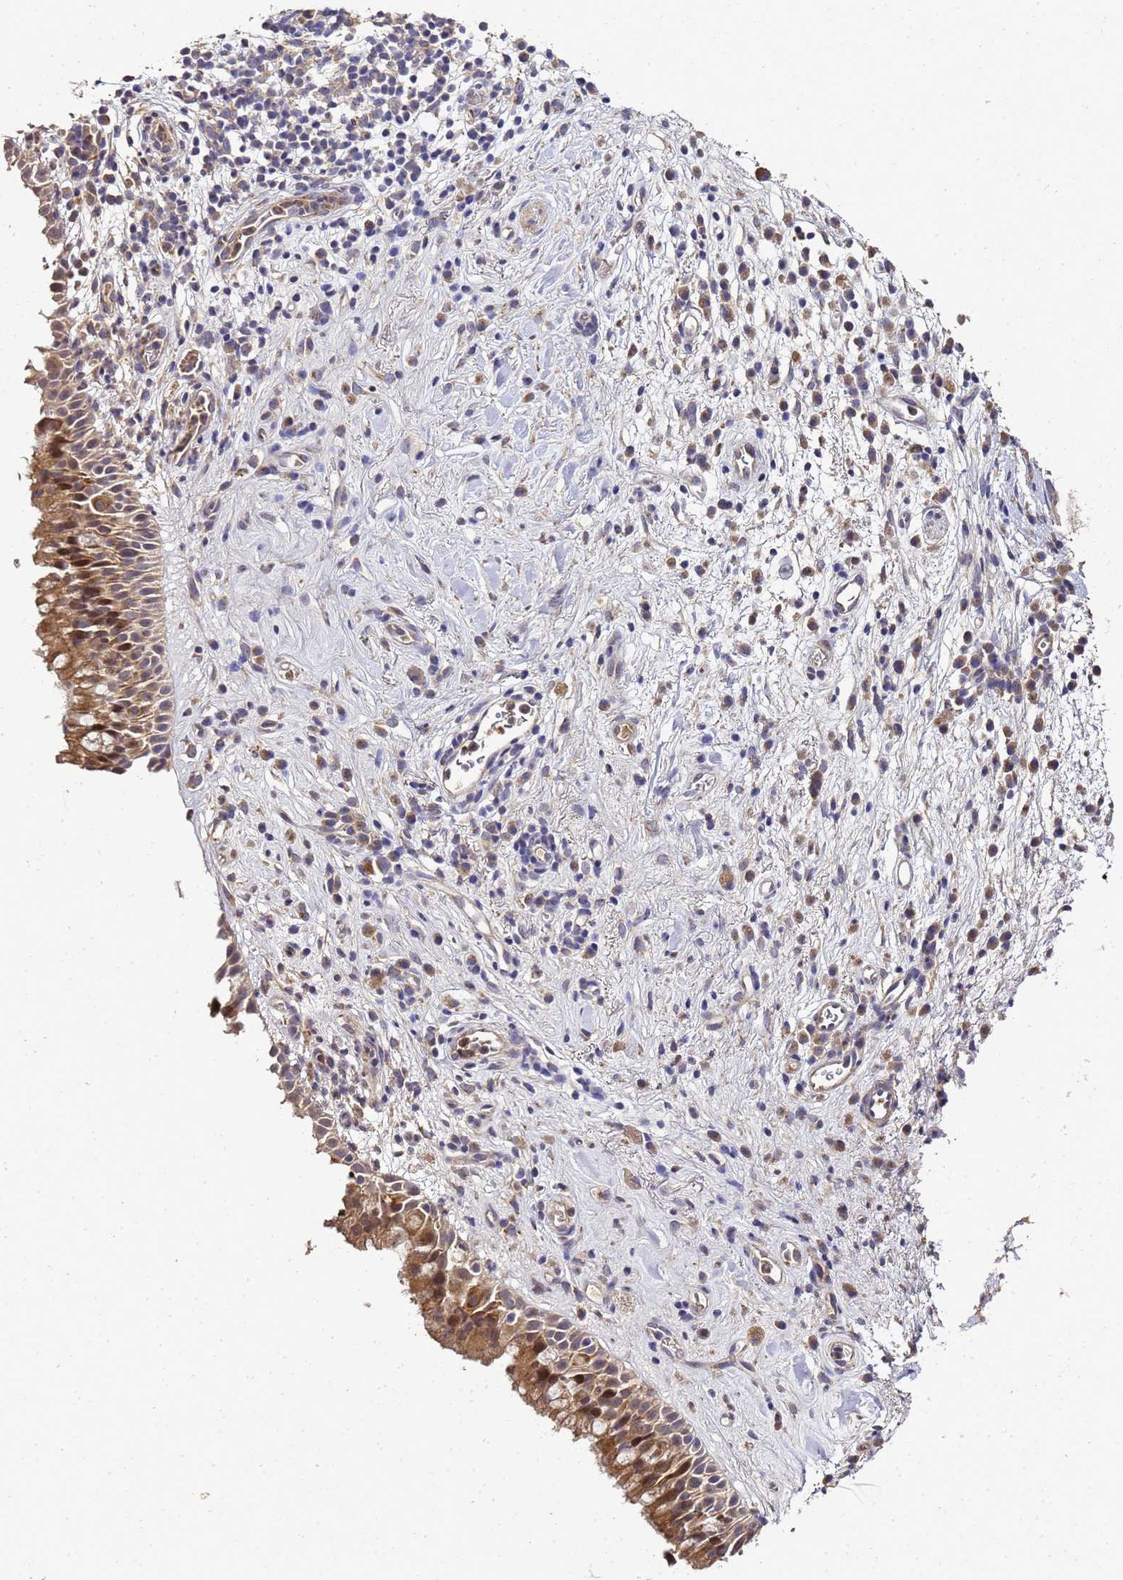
{"staining": {"intensity": "moderate", "quantity": ">75%", "location": "cytoplasmic/membranous"}, "tissue": "nasopharynx", "cell_type": "Respiratory epithelial cells", "image_type": "normal", "snomed": [{"axis": "morphology", "description": "Normal tissue, NOS"}, {"axis": "morphology", "description": "Squamous cell carcinoma, NOS"}, {"axis": "topography", "description": "Nasopharynx"}, {"axis": "topography", "description": "Head-Neck"}], "caption": "Protein staining shows moderate cytoplasmic/membranous positivity in about >75% of respiratory epithelial cells in benign nasopharynx.", "gene": "LGI4", "patient": {"sex": "male", "age": 85}}